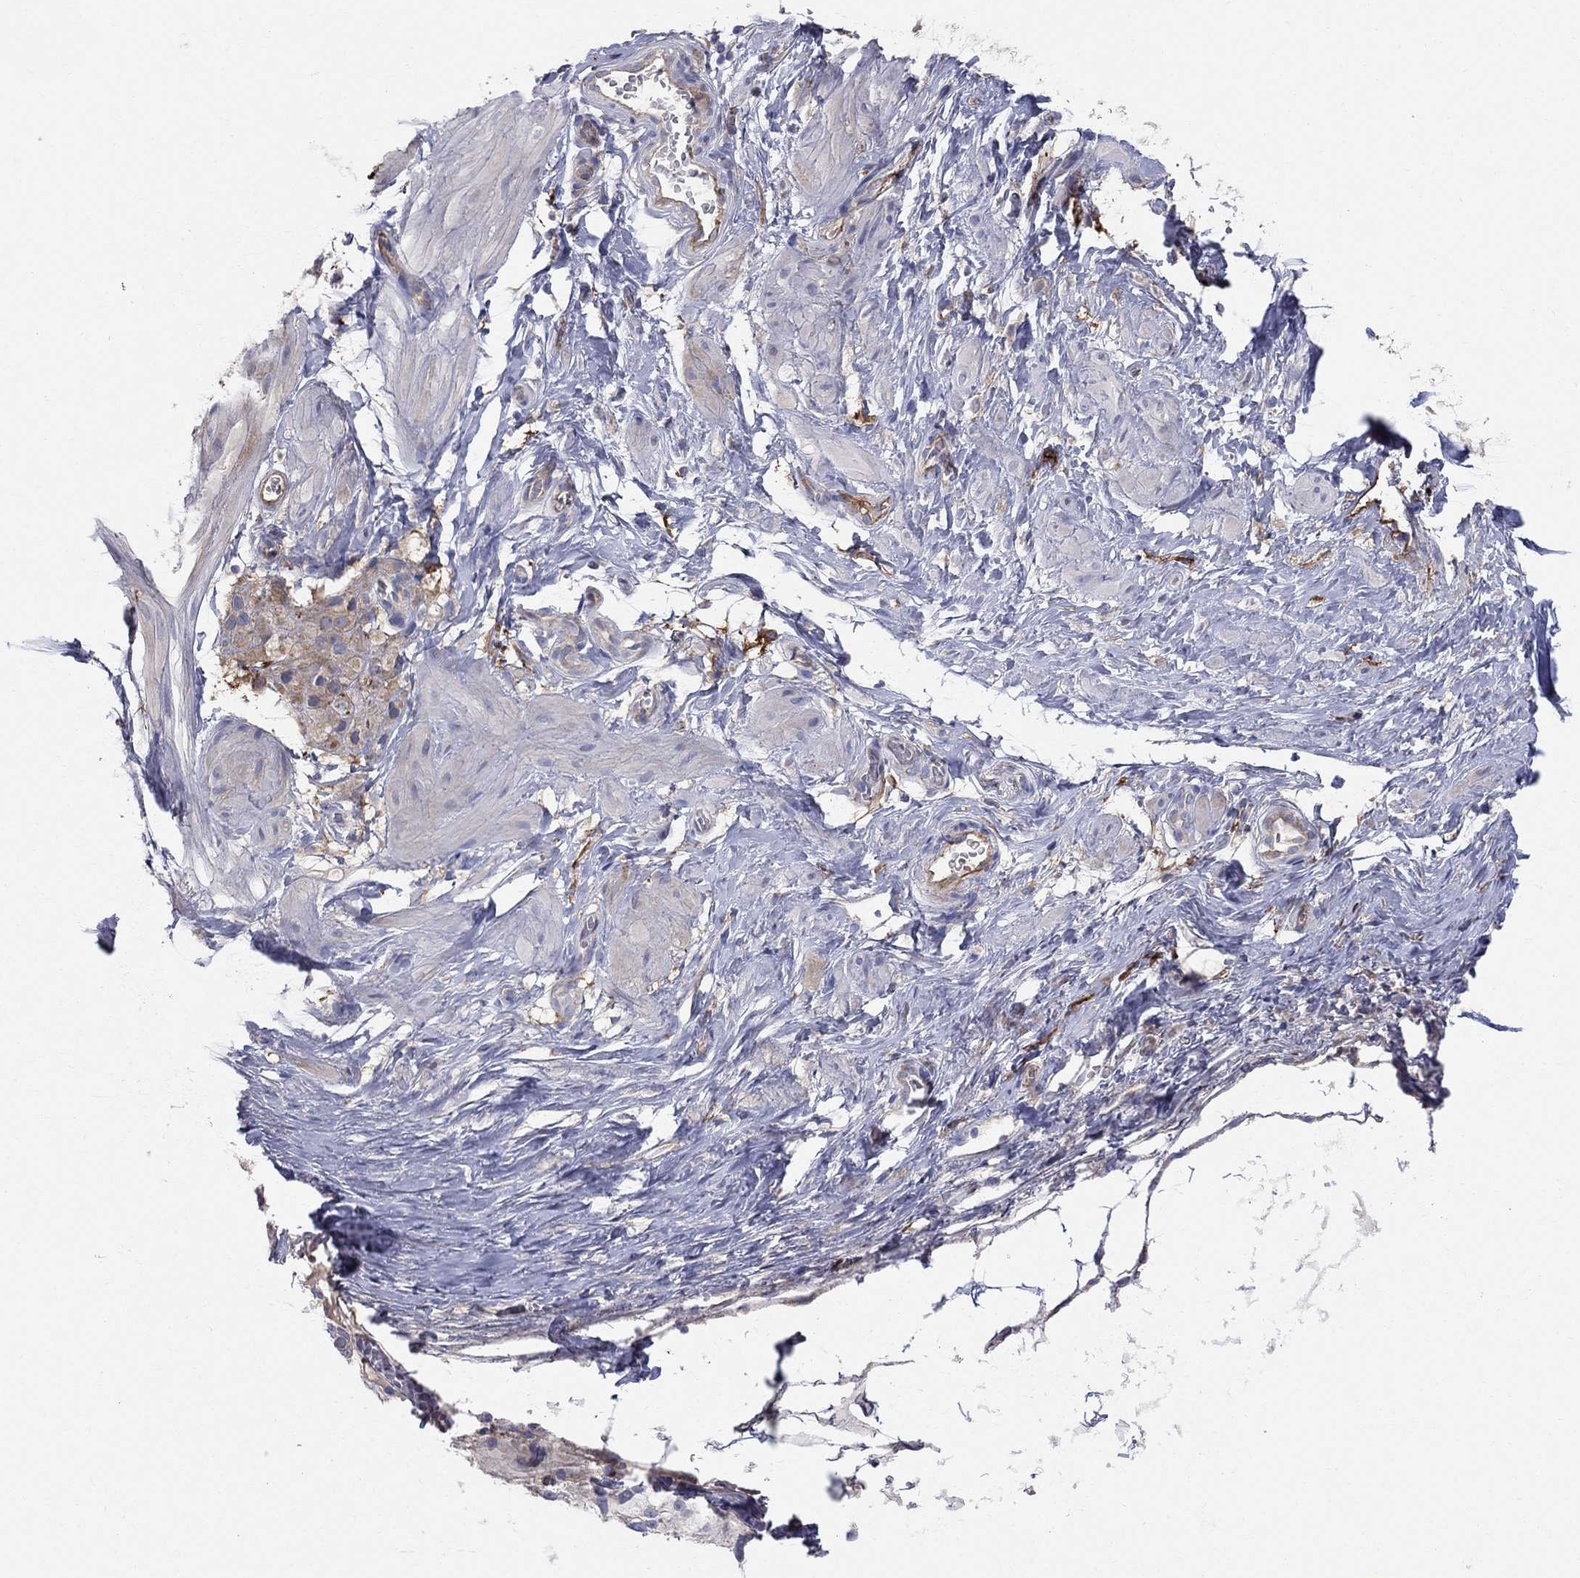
{"staining": {"intensity": "negative", "quantity": "none", "location": "none"}, "tissue": "testis cancer", "cell_type": "Tumor cells", "image_type": "cancer", "snomed": [{"axis": "morphology", "description": "Seminoma, NOS"}, {"axis": "morphology", "description": "Carcinoma, Embryonal, NOS"}, {"axis": "topography", "description": "Testis"}], "caption": "Human testis cancer (embryonal carcinoma) stained for a protein using immunohistochemistry displays no expression in tumor cells.", "gene": "EMP2", "patient": {"sex": "male", "age": 22}}